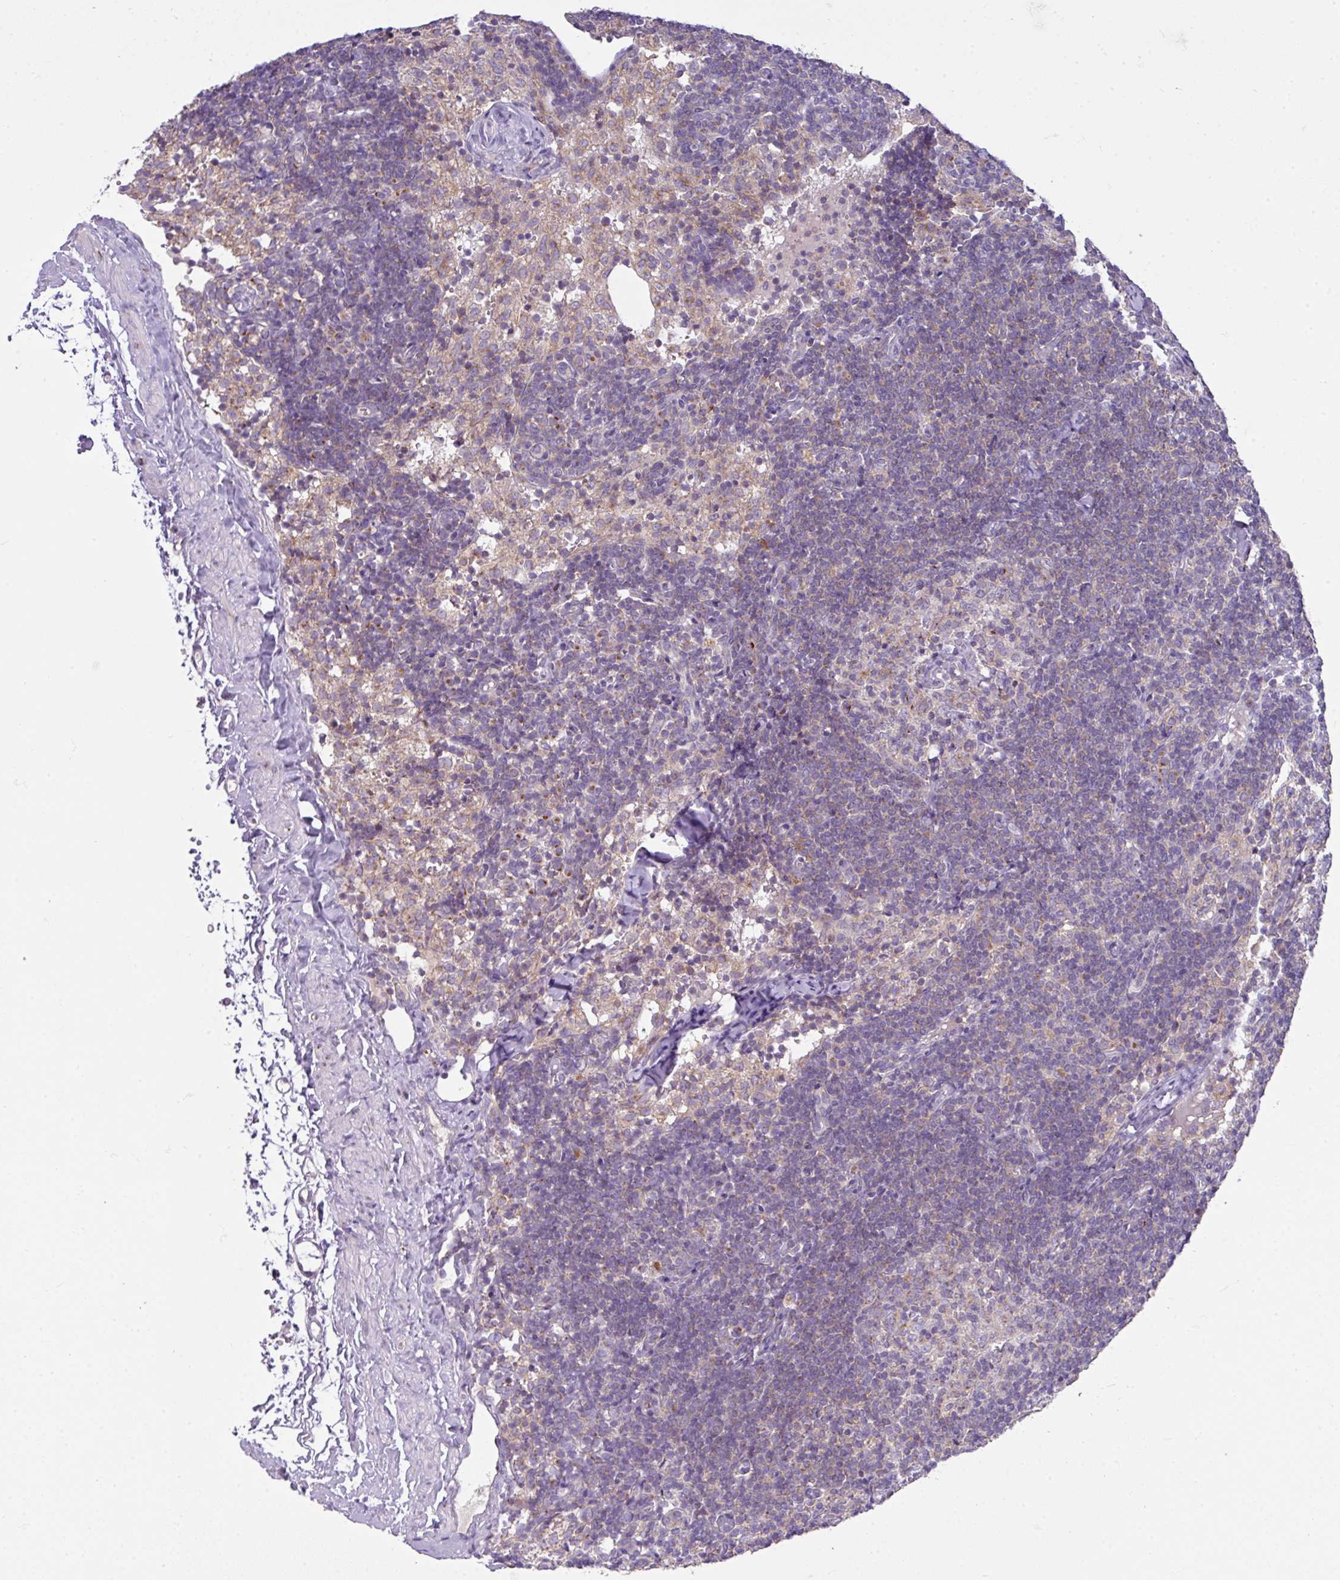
{"staining": {"intensity": "moderate", "quantity": "25%-75%", "location": "cytoplasmic/membranous"}, "tissue": "lymph node", "cell_type": "Germinal center cells", "image_type": "normal", "snomed": [{"axis": "morphology", "description": "Normal tissue, NOS"}, {"axis": "topography", "description": "Lymph node"}], "caption": "Germinal center cells reveal medium levels of moderate cytoplasmic/membranous expression in about 25%-75% of cells in benign lymph node.", "gene": "VTI1A", "patient": {"sex": "female", "age": 52}}